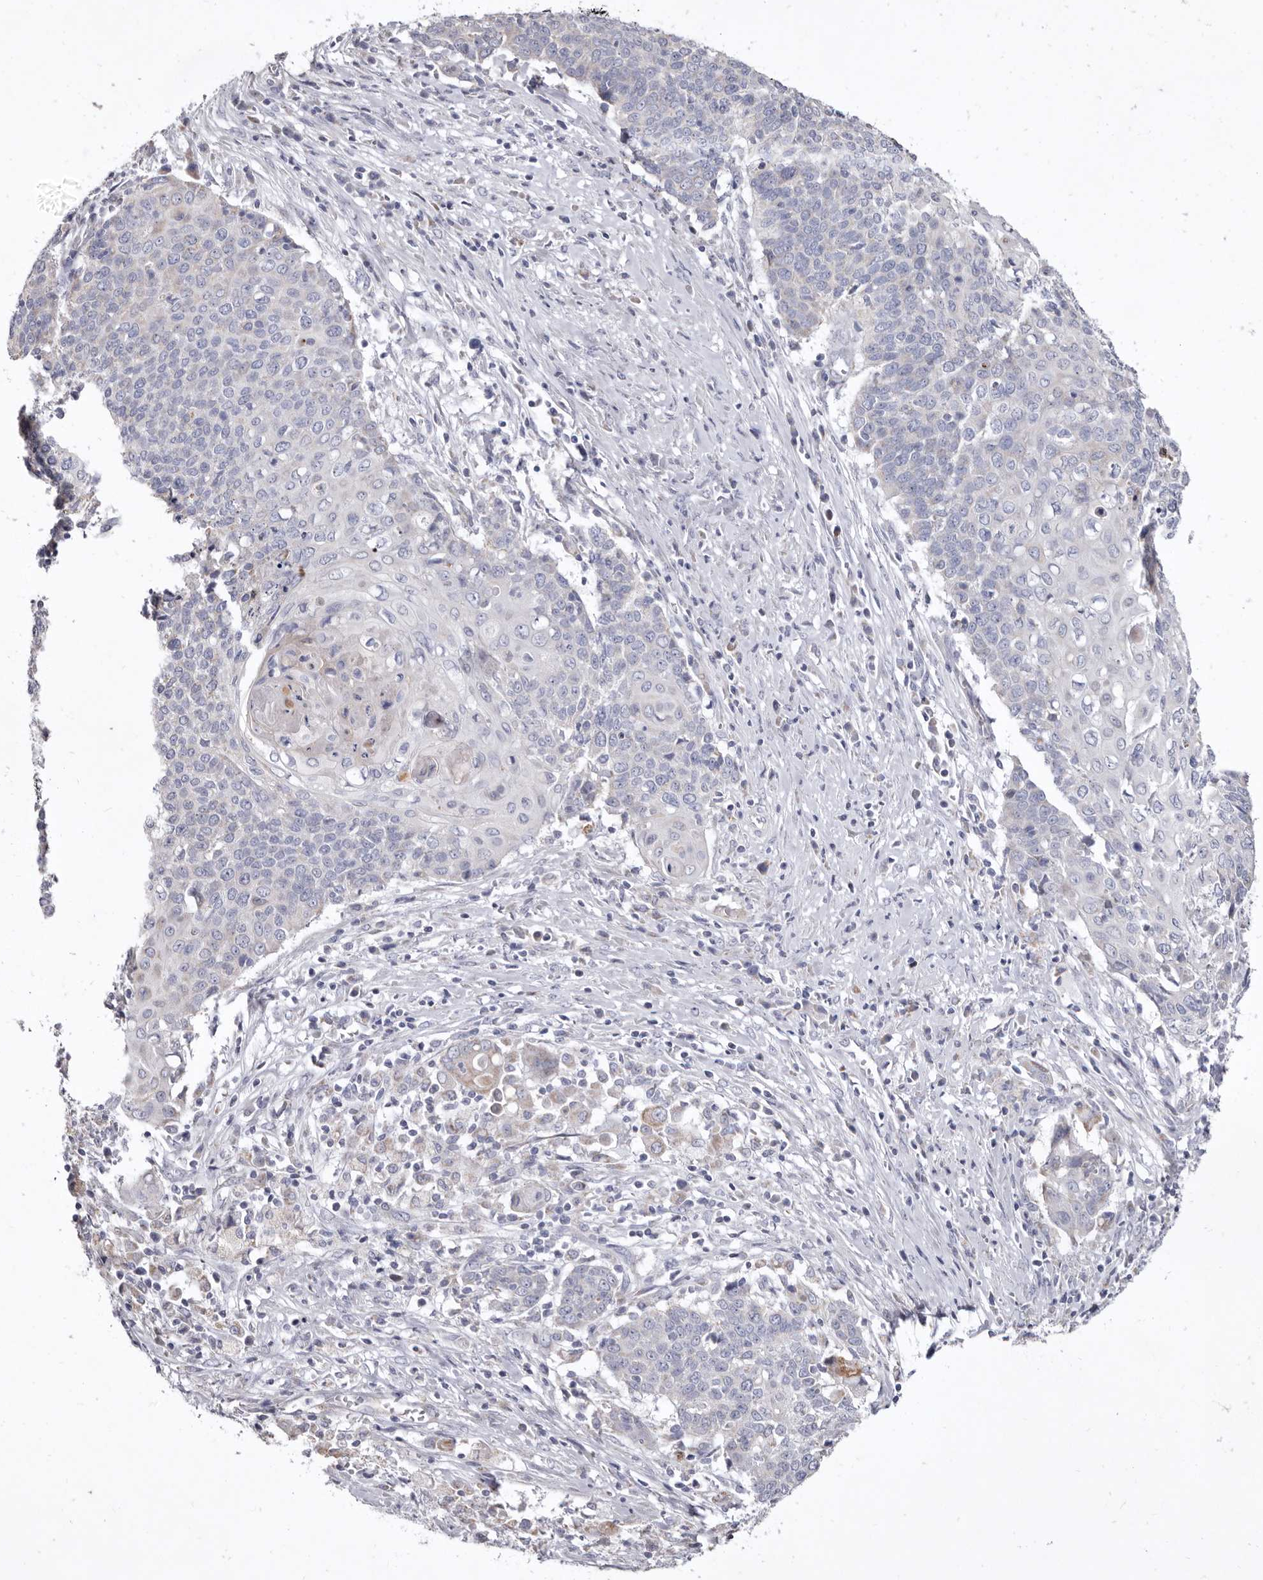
{"staining": {"intensity": "negative", "quantity": "none", "location": "none"}, "tissue": "cervical cancer", "cell_type": "Tumor cells", "image_type": "cancer", "snomed": [{"axis": "morphology", "description": "Squamous cell carcinoma, NOS"}, {"axis": "topography", "description": "Cervix"}], "caption": "An image of human squamous cell carcinoma (cervical) is negative for staining in tumor cells.", "gene": "CYP2E1", "patient": {"sex": "female", "age": 39}}